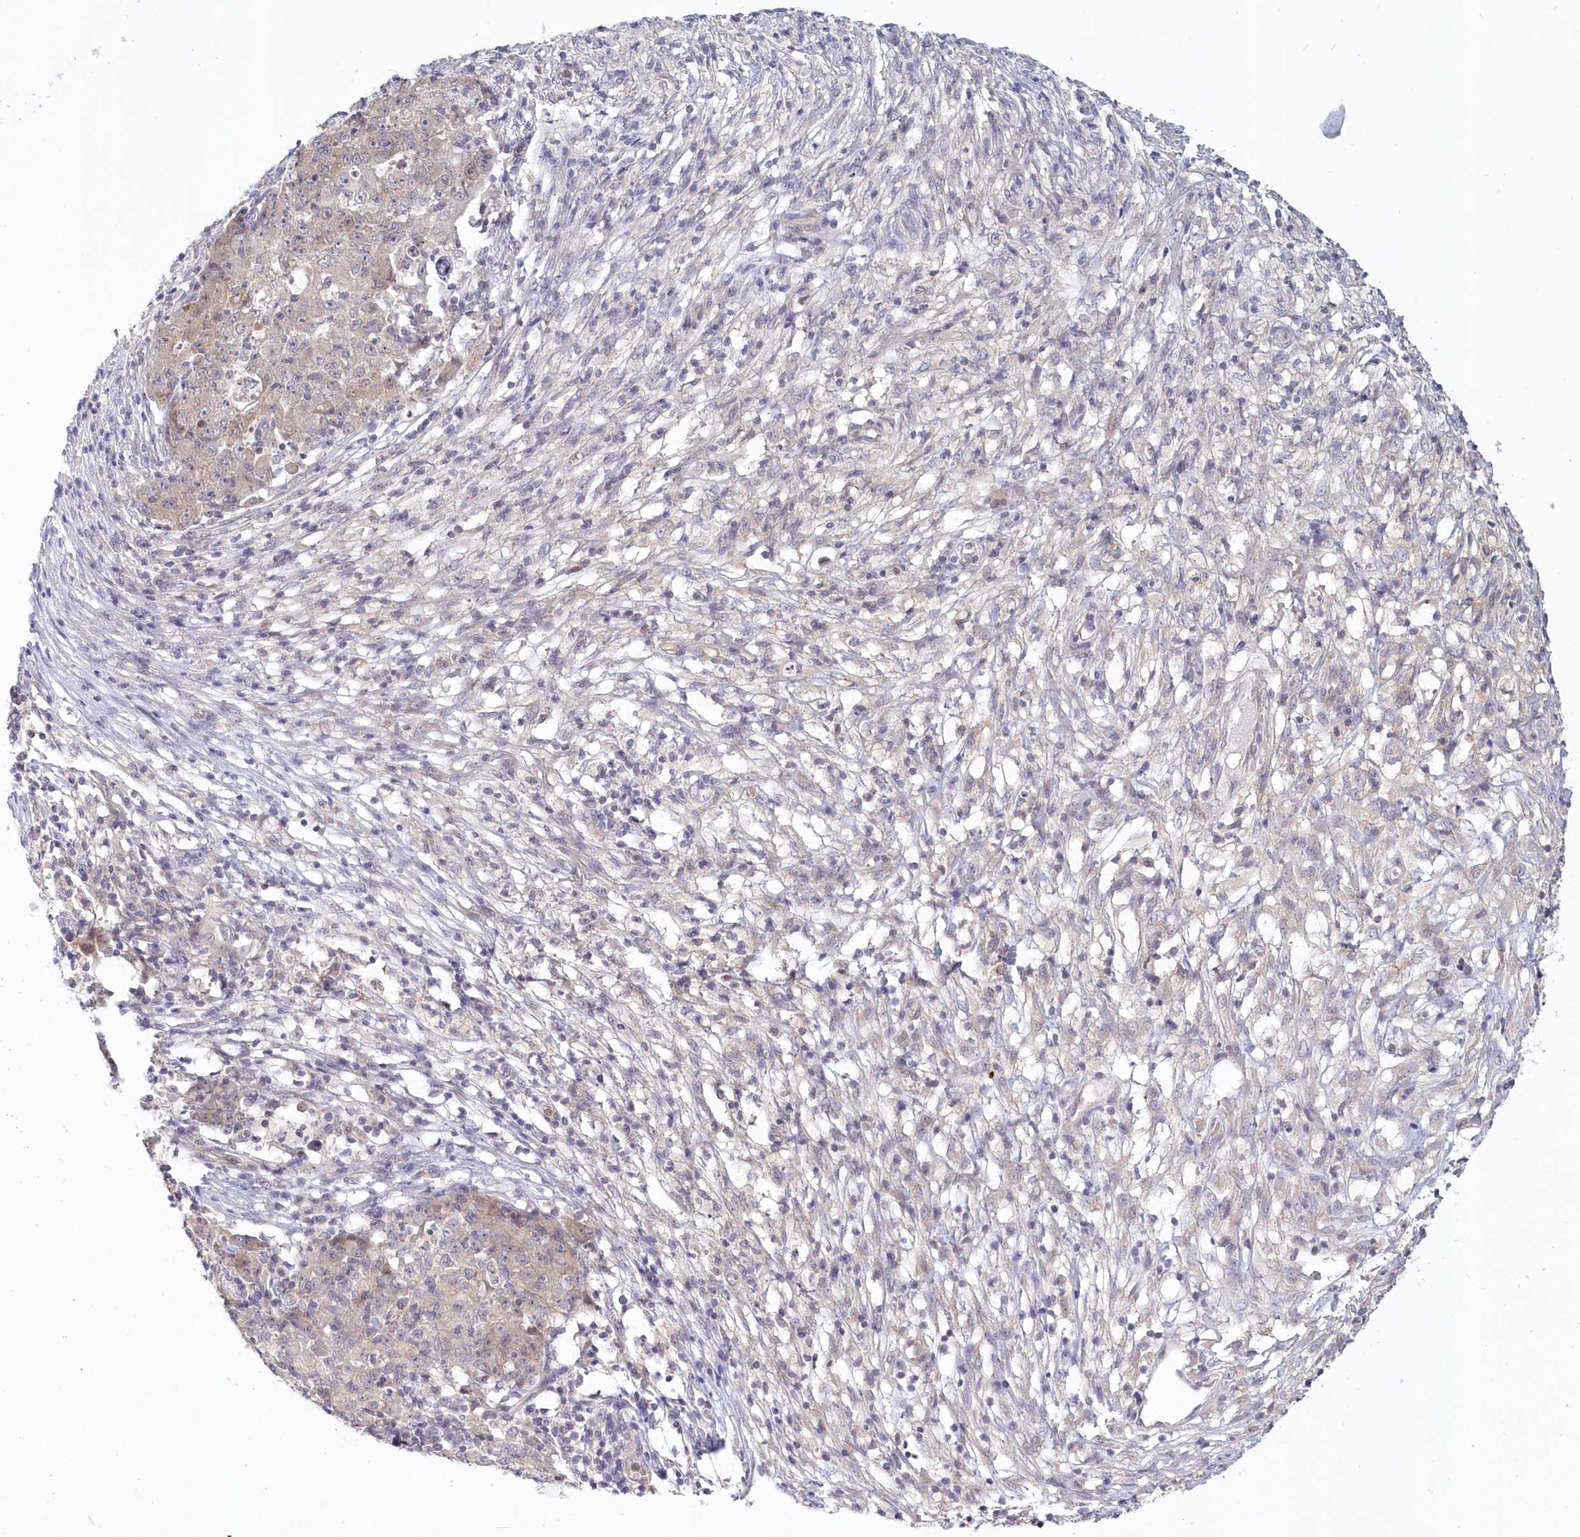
{"staining": {"intensity": "negative", "quantity": "none", "location": "none"}, "tissue": "ovarian cancer", "cell_type": "Tumor cells", "image_type": "cancer", "snomed": [{"axis": "morphology", "description": "Carcinoma, endometroid"}, {"axis": "topography", "description": "Ovary"}], "caption": "Ovarian cancer was stained to show a protein in brown. There is no significant positivity in tumor cells. (Brightfield microscopy of DAB (3,3'-diaminobenzidine) immunohistochemistry at high magnification).", "gene": "KATNA1", "patient": {"sex": "female", "age": 42}}